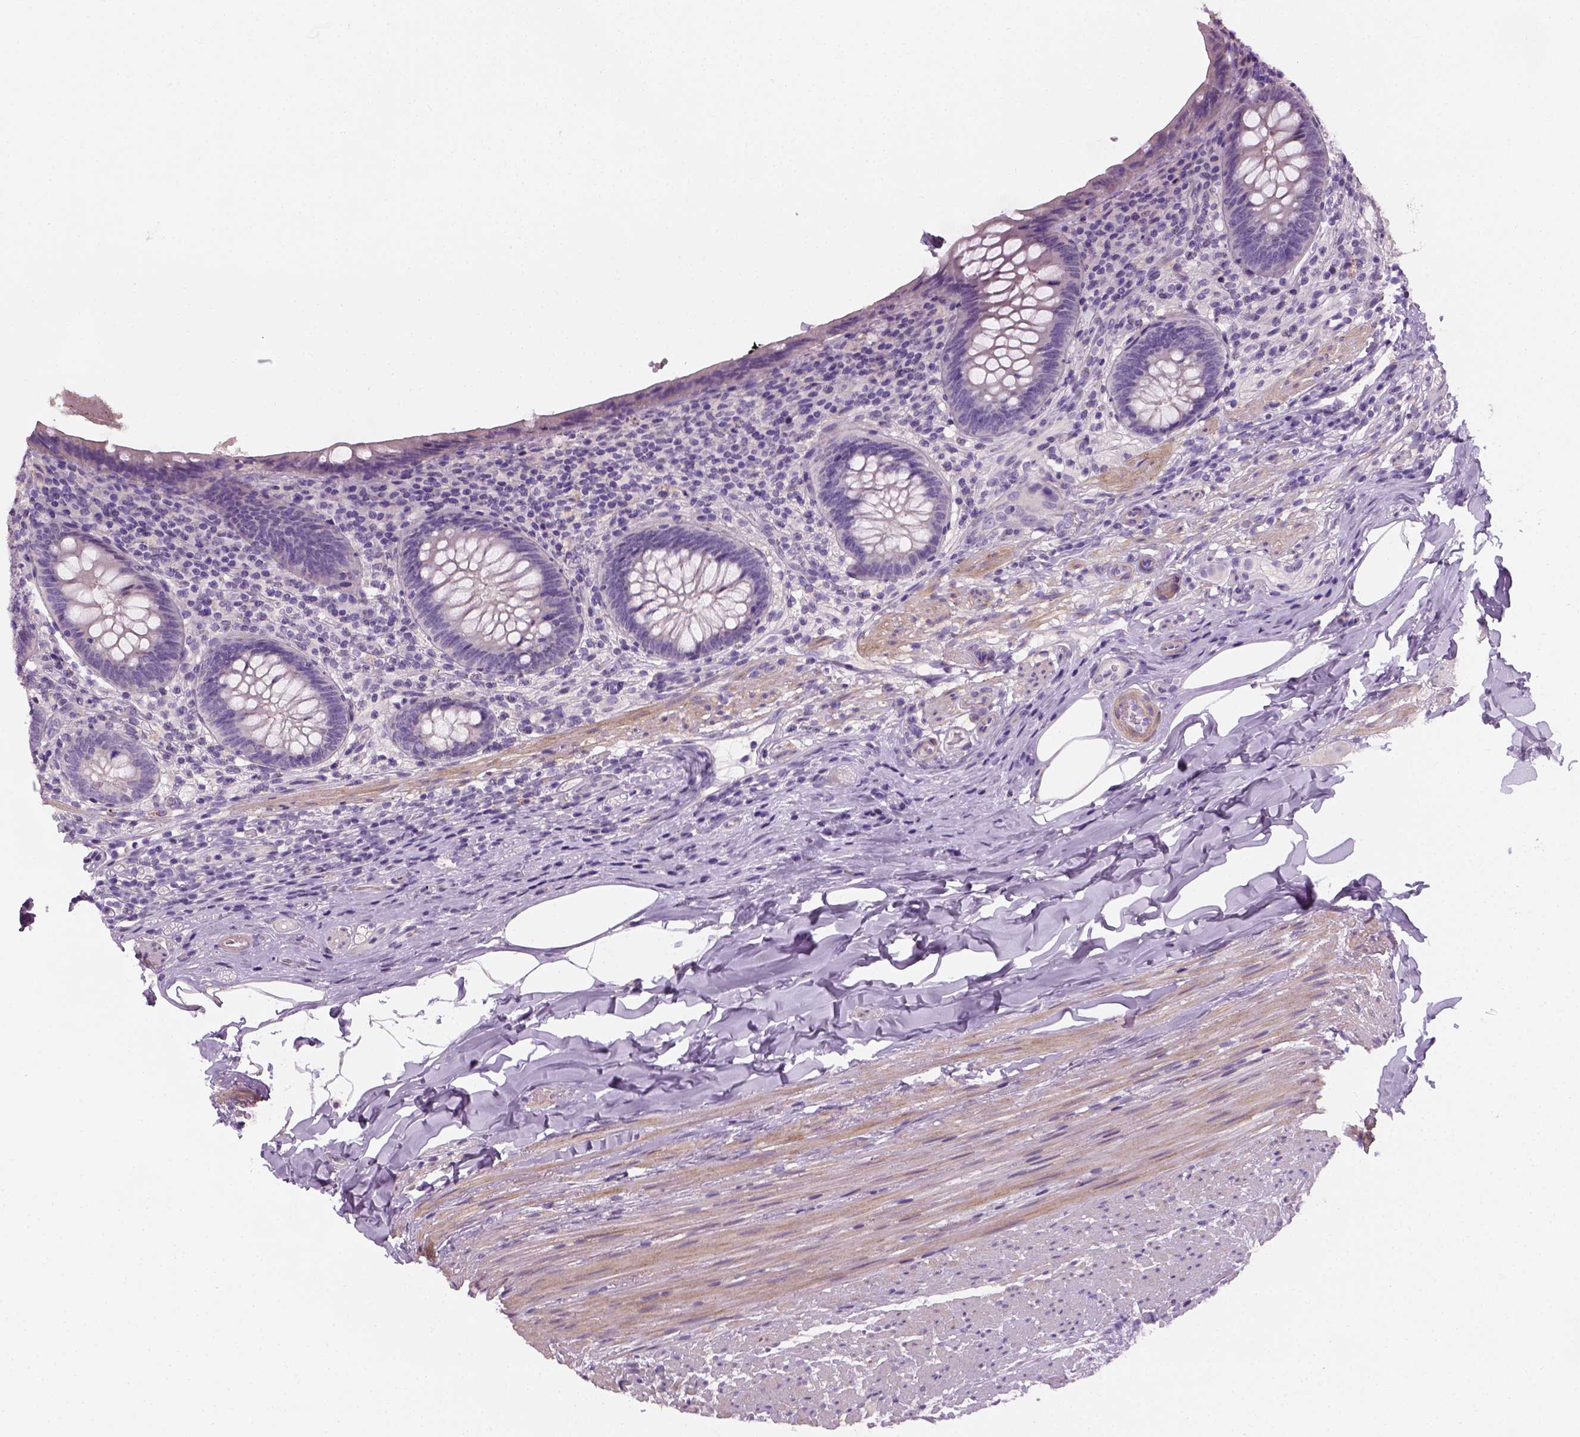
{"staining": {"intensity": "negative", "quantity": "none", "location": "none"}, "tissue": "appendix", "cell_type": "Glandular cells", "image_type": "normal", "snomed": [{"axis": "morphology", "description": "Normal tissue, NOS"}, {"axis": "topography", "description": "Appendix"}], "caption": "Photomicrograph shows no significant protein positivity in glandular cells of unremarkable appendix. The staining is performed using DAB brown chromogen with nuclei counter-stained in using hematoxylin.", "gene": "ELOVL3", "patient": {"sex": "male", "age": 47}}